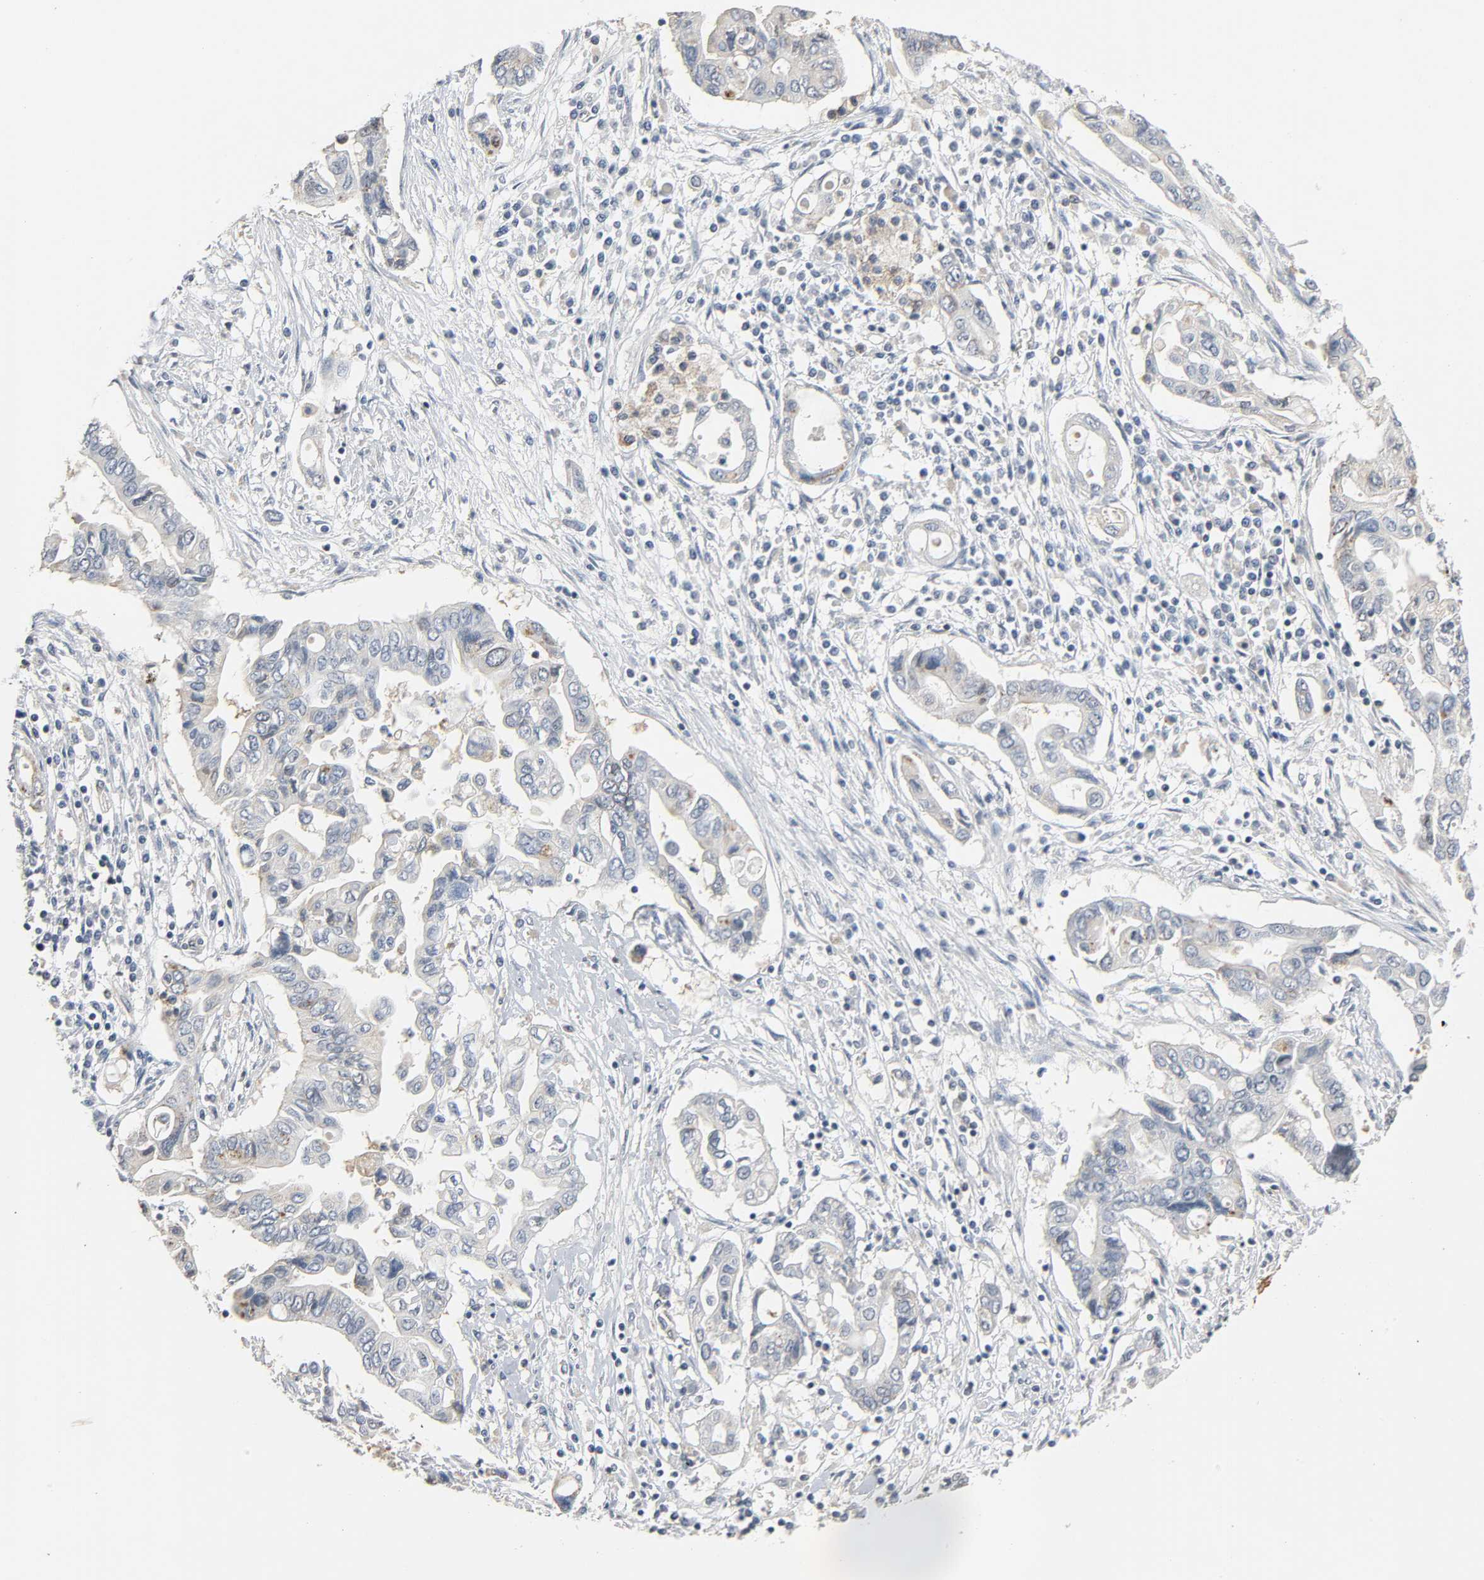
{"staining": {"intensity": "weak", "quantity": "<25%", "location": "cytoplasmic/membranous"}, "tissue": "pancreatic cancer", "cell_type": "Tumor cells", "image_type": "cancer", "snomed": [{"axis": "morphology", "description": "Adenocarcinoma, NOS"}, {"axis": "topography", "description": "Pancreas"}], "caption": "Photomicrograph shows no protein positivity in tumor cells of adenocarcinoma (pancreatic) tissue.", "gene": "CD4", "patient": {"sex": "female", "age": 57}}